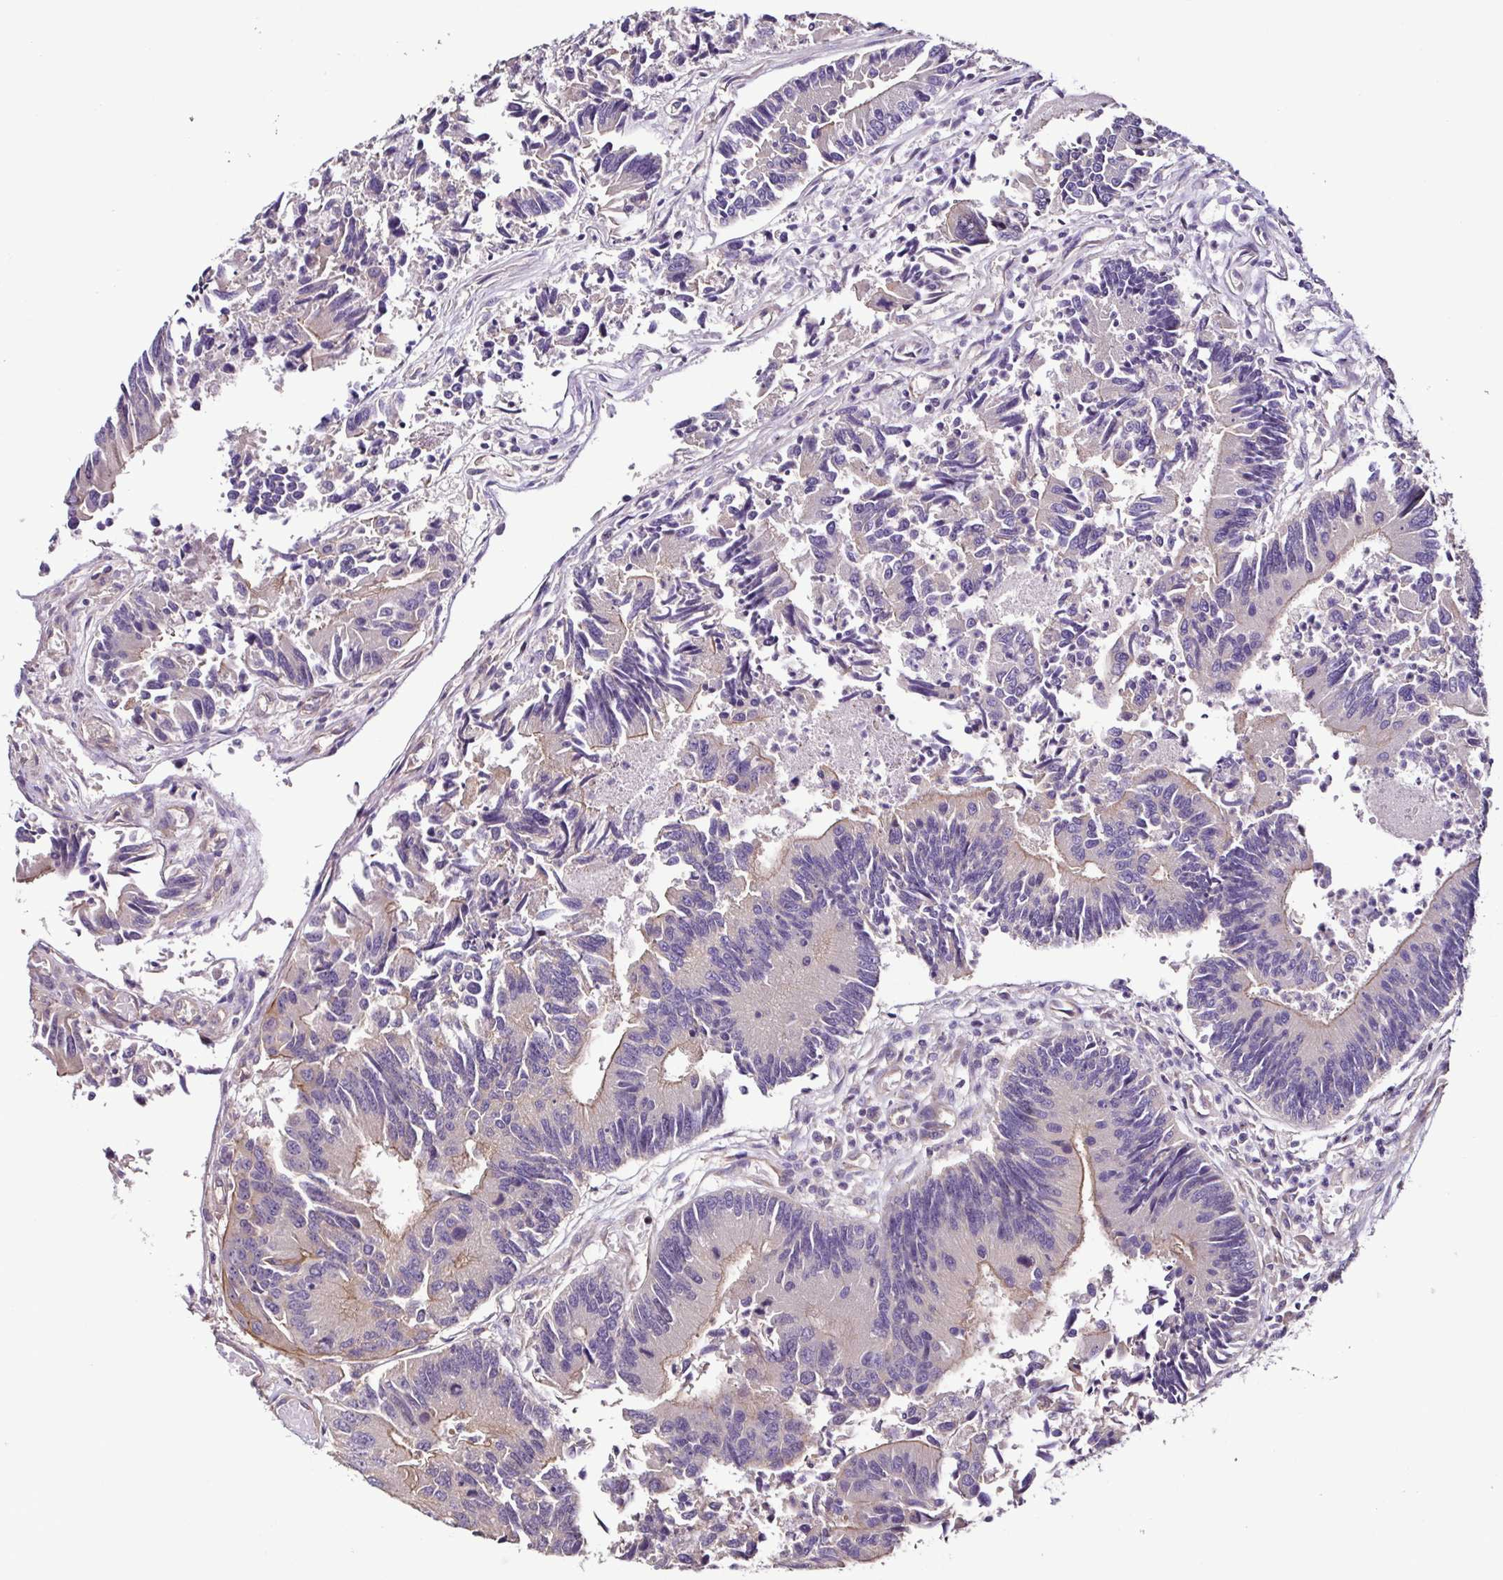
{"staining": {"intensity": "weak", "quantity": "<25%", "location": "cytoplasmic/membranous"}, "tissue": "colorectal cancer", "cell_type": "Tumor cells", "image_type": "cancer", "snomed": [{"axis": "morphology", "description": "Adenocarcinoma, NOS"}, {"axis": "topography", "description": "Colon"}], "caption": "Tumor cells show no significant staining in colorectal adenocarcinoma.", "gene": "LMOD2", "patient": {"sex": "female", "age": 67}}